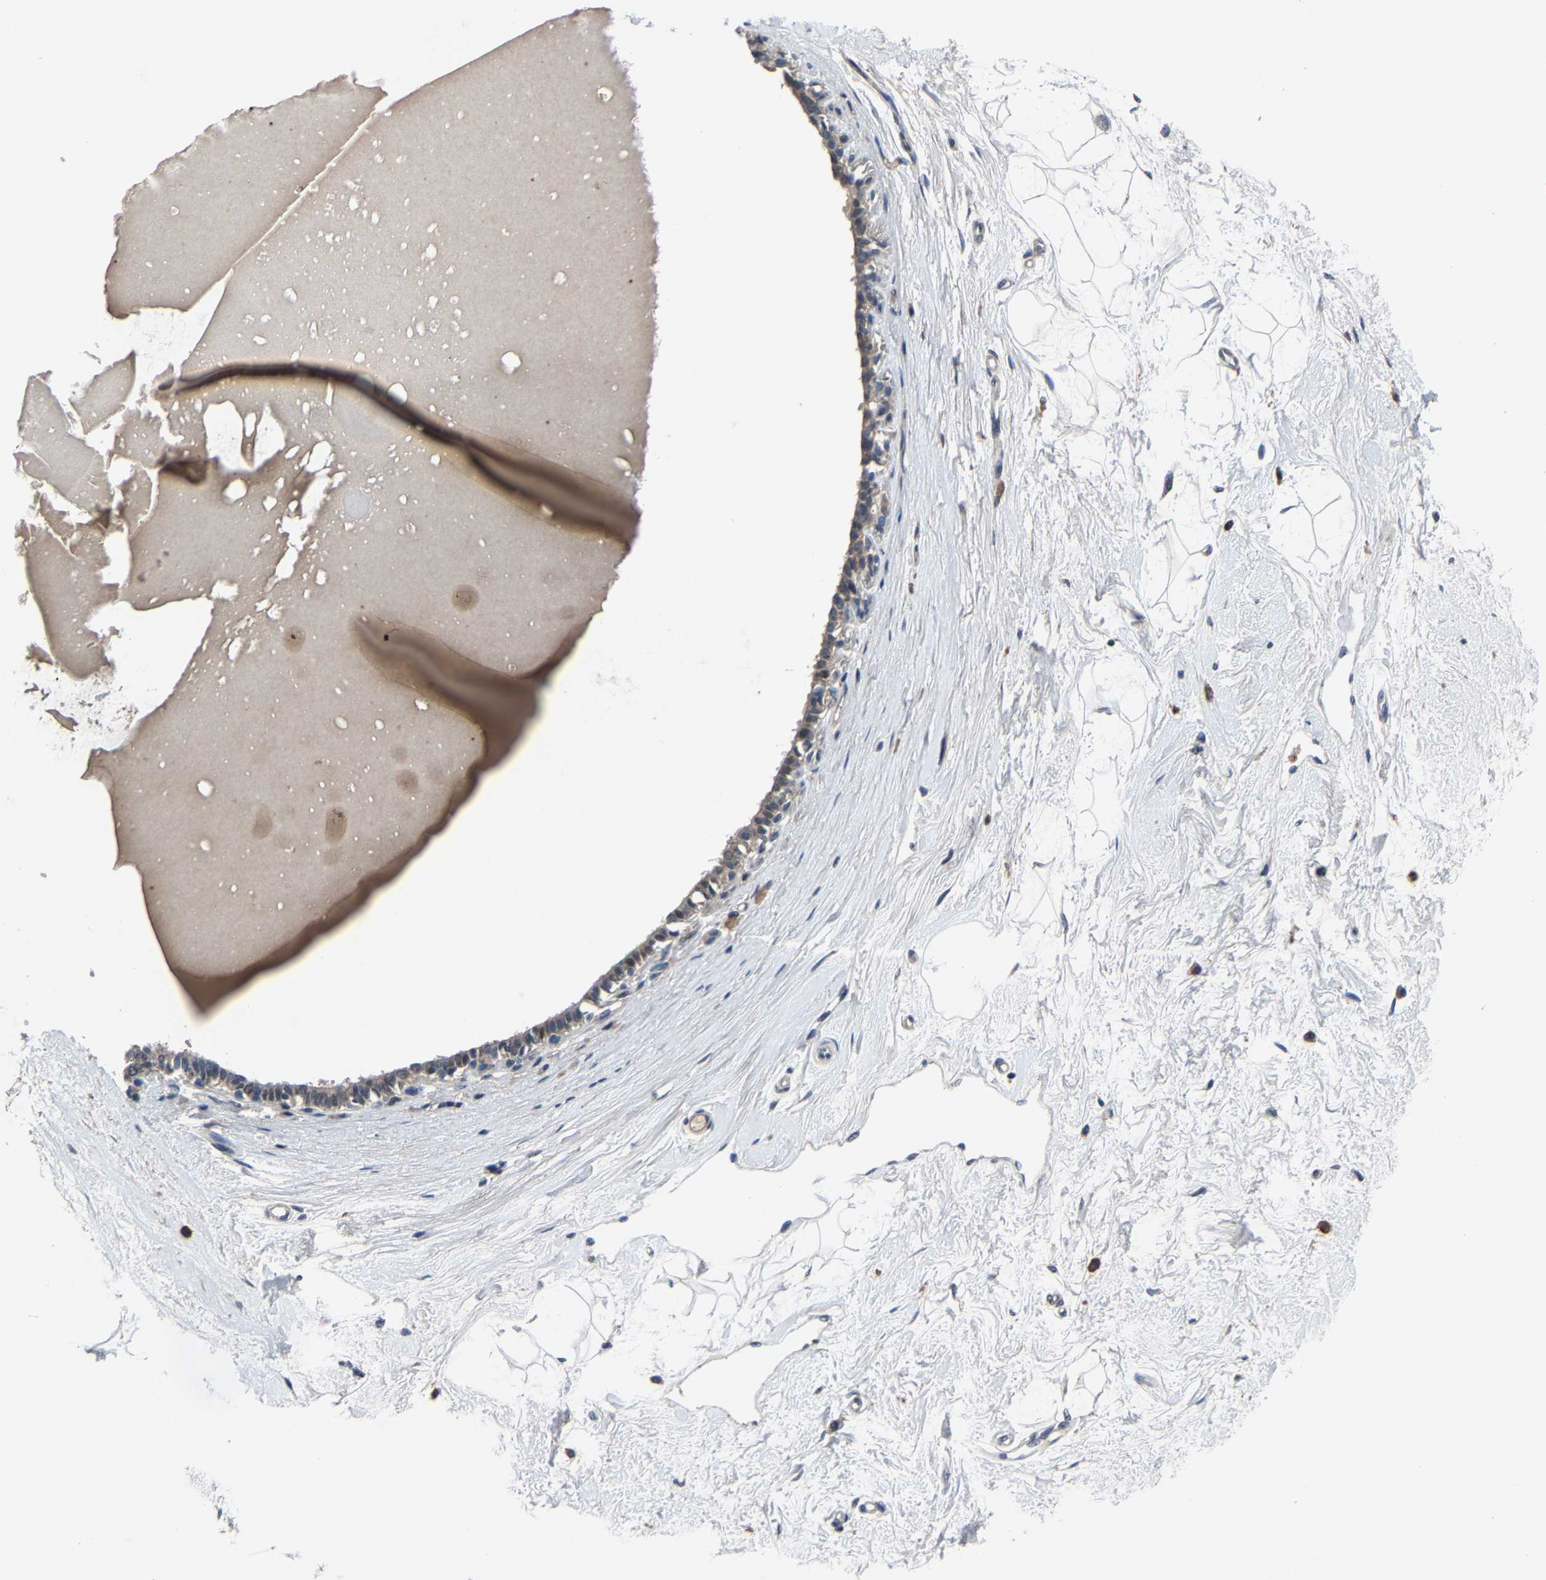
{"staining": {"intensity": "negative", "quantity": "none", "location": "none"}, "tissue": "breast", "cell_type": "Adipocytes", "image_type": "normal", "snomed": [{"axis": "morphology", "description": "Normal tissue, NOS"}, {"axis": "topography", "description": "Breast"}], "caption": "The photomicrograph displays no significant positivity in adipocytes of breast.", "gene": "PCNX2", "patient": {"sex": "female", "age": 45}}